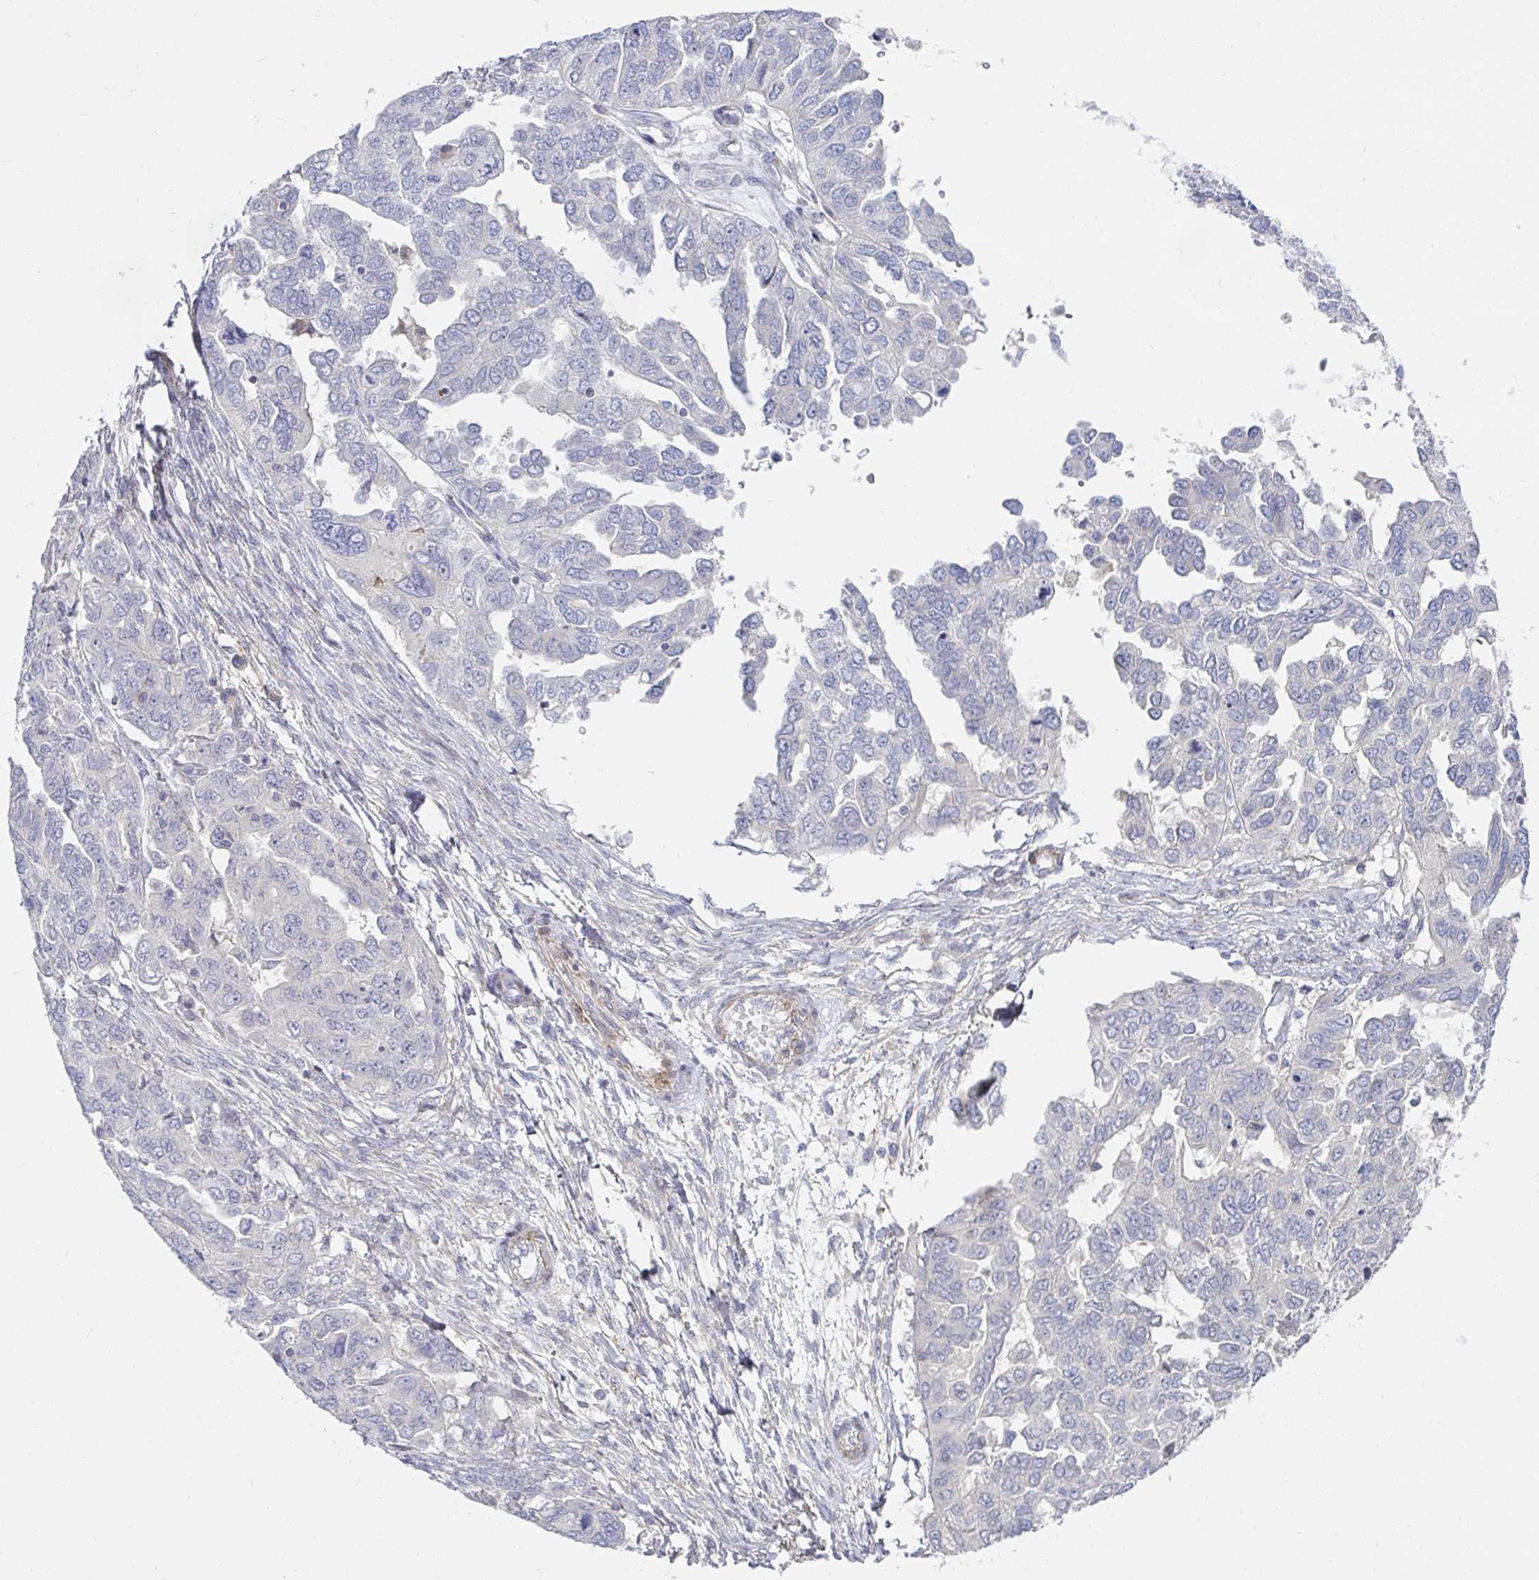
{"staining": {"intensity": "negative", "quantity": "none", "location": "none"}, "tissue": "ovarian cancer", "cell_type": "Tumor cells", "image_type": "cancer", "snomed": [{"axis": "morphology", "description": "Cystadenocarcinoma, serous, NOS"}, {"axis": "topography", "description": "Ovary"}], "caption": "A micrograph of human ovarian cancer (serous cystadenocarcinoma) is negative for staining in tumor cells. (DAB (3,3'-diaminobenzidine) IHC, high magnification).", "gene": "SSH2", "patient": {"sex": "female", "age": 53}}